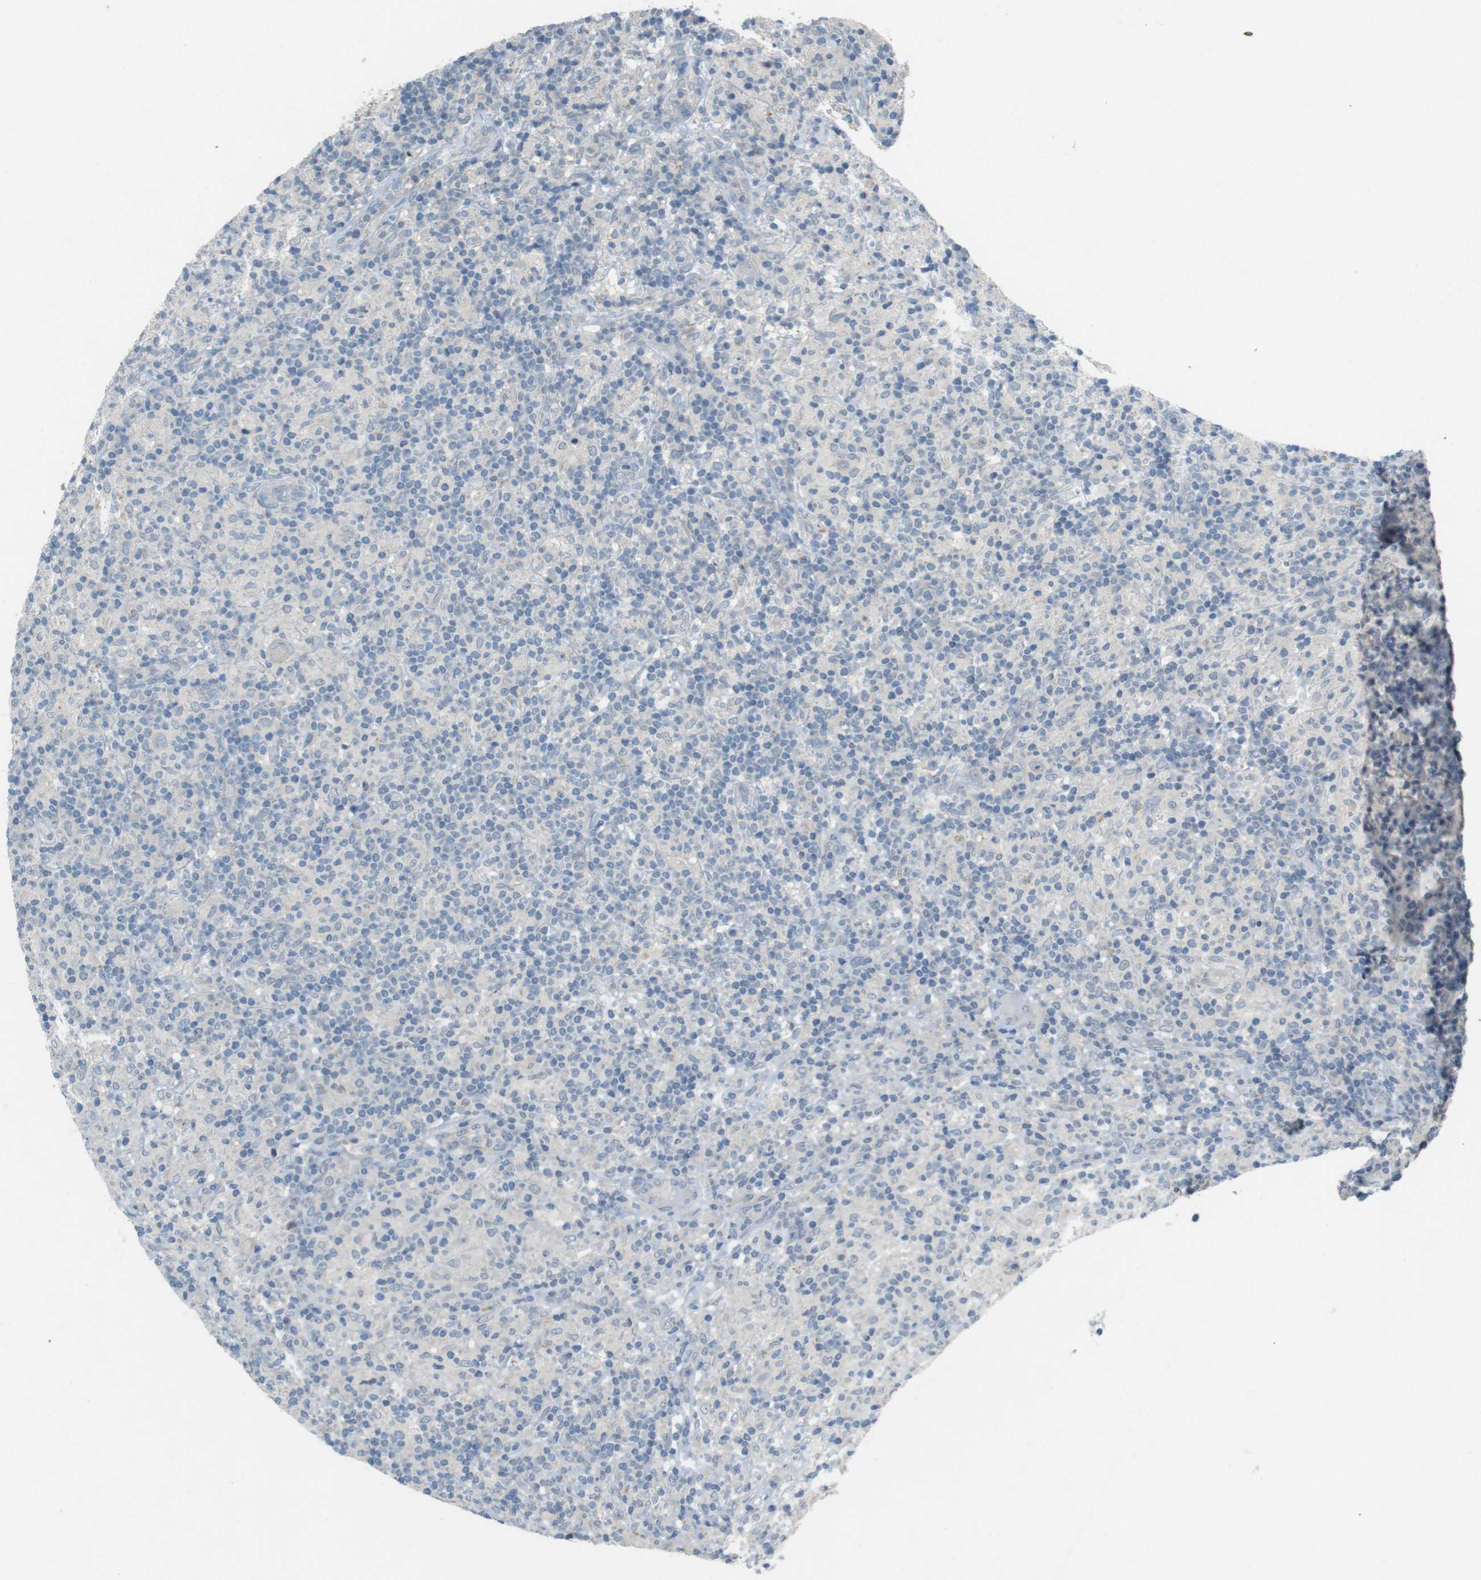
{"staining": {"intensity": "negative", "quantity": "none", "location": "none"}, "tissue": "lymphoma", "cell_type": "Tumor cells", "image_type": "cancer", "snomed": [{"axis": "morphology", "description": "Hodgkin's disease, NOS"}, {"axis": "topography", "description": "Lymph node"}], "caption": "IHC of human Hodgkin's disease demonstrates no expression in tumor cells.", "gene": "MUC5B", "patient": {"sex": "male", "age": 70}}